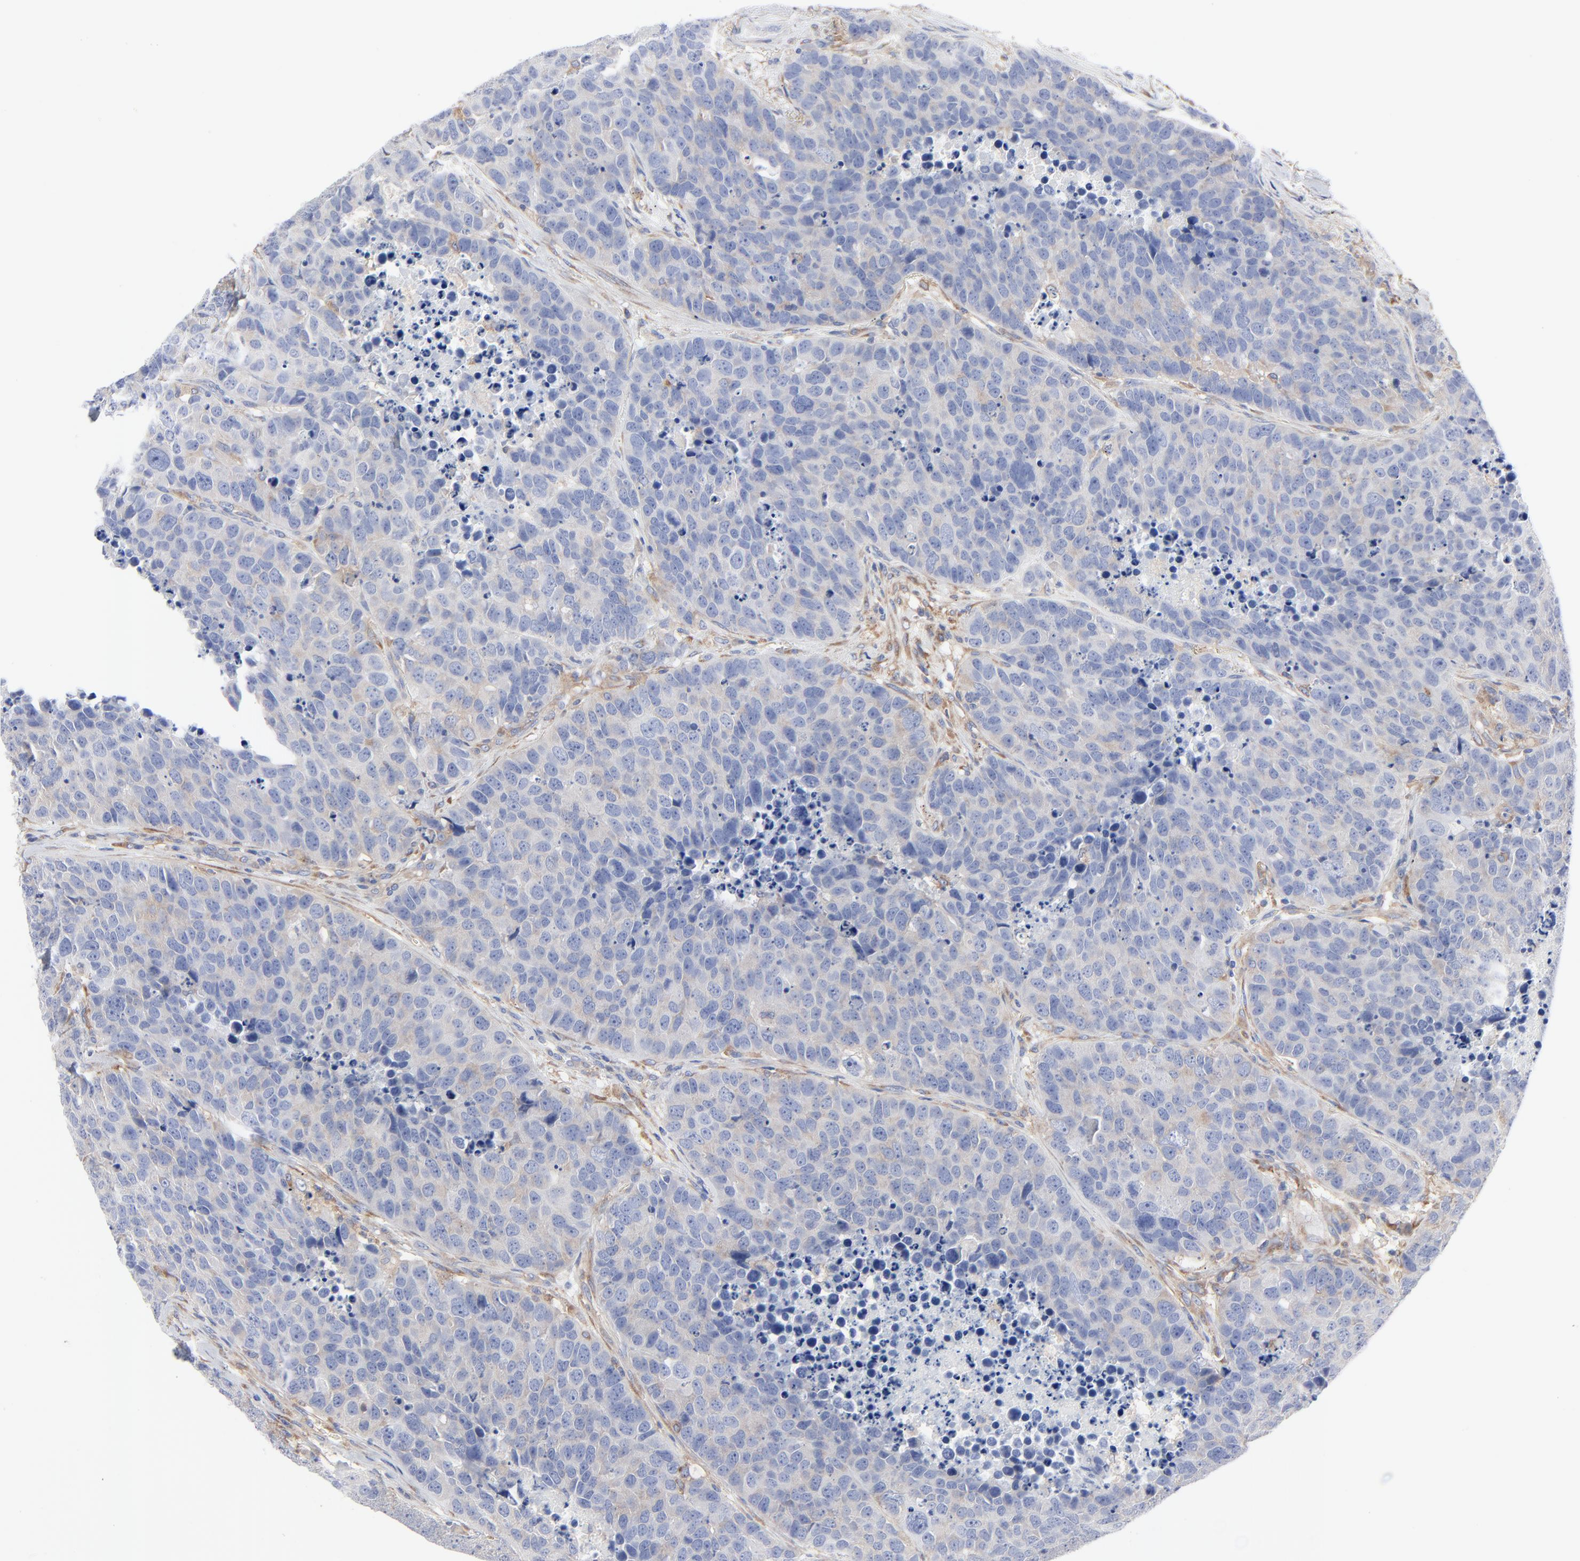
{"staining": {"intensity": "negative", "quantity": "none", "location": "none"}, "tissue": "carcinoid", "cell_type": "Tumor cells", "image_type": "cancer", "snomed": [{"axis": "morphology", "description": "Carcinoid, malignant, NOS"}, {"axis": "topography", "description": "Lung"}], "caption": "Immunohistochemistry (IHC) of carcinoid demonstrates no positivity in tumor cells. (DAB IHC visualized using brightfield microscopy, high magnification).", "gene": "STAT2", "patient": {"sex": "male", "age": 60}}